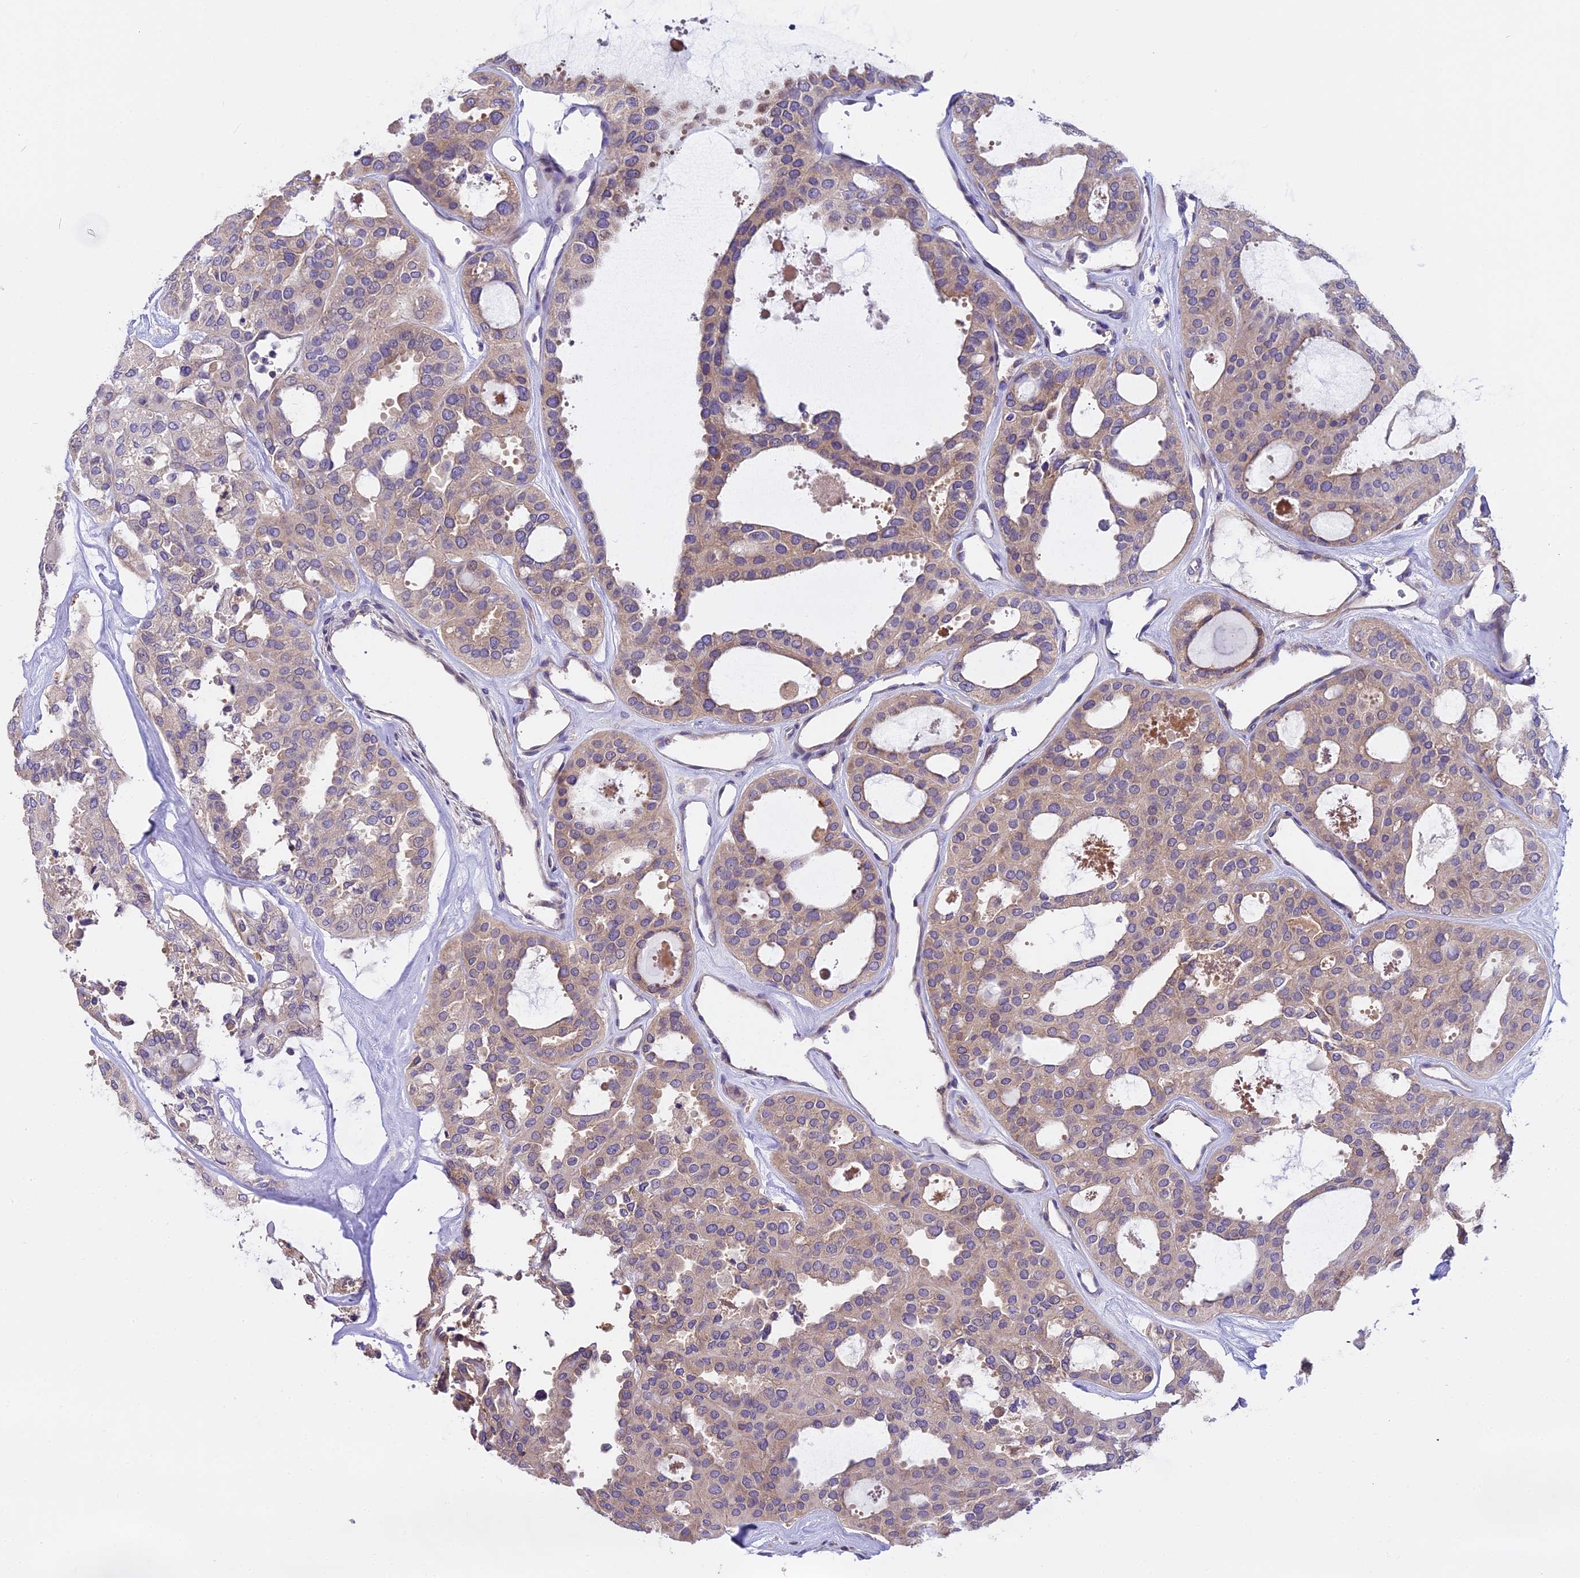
{"staining": {"intensity": "weak", "quantity": ">75%", "location": "cytoplasmic/membranous"}, "tissue": "thyroid cancer", "cell_type": "Tumor cells", "image_type": "cancer", "snomed": [{"axis": "morphology", "description": "Follicular adenoma carcinoma, NOS"}, {"axis": "topography", "description": "Thyroid gland"}], "caption": "DAB (3,3'-diaminobenzidine) immunohistochemical staining of thyroid follicular adenoma carcinoma displays weak cytoplasmic/membranous protein staining in approximately >75% of tumor cells.", "gene": "FAM98C", "patient": {"sex": "male", "age": 75}}